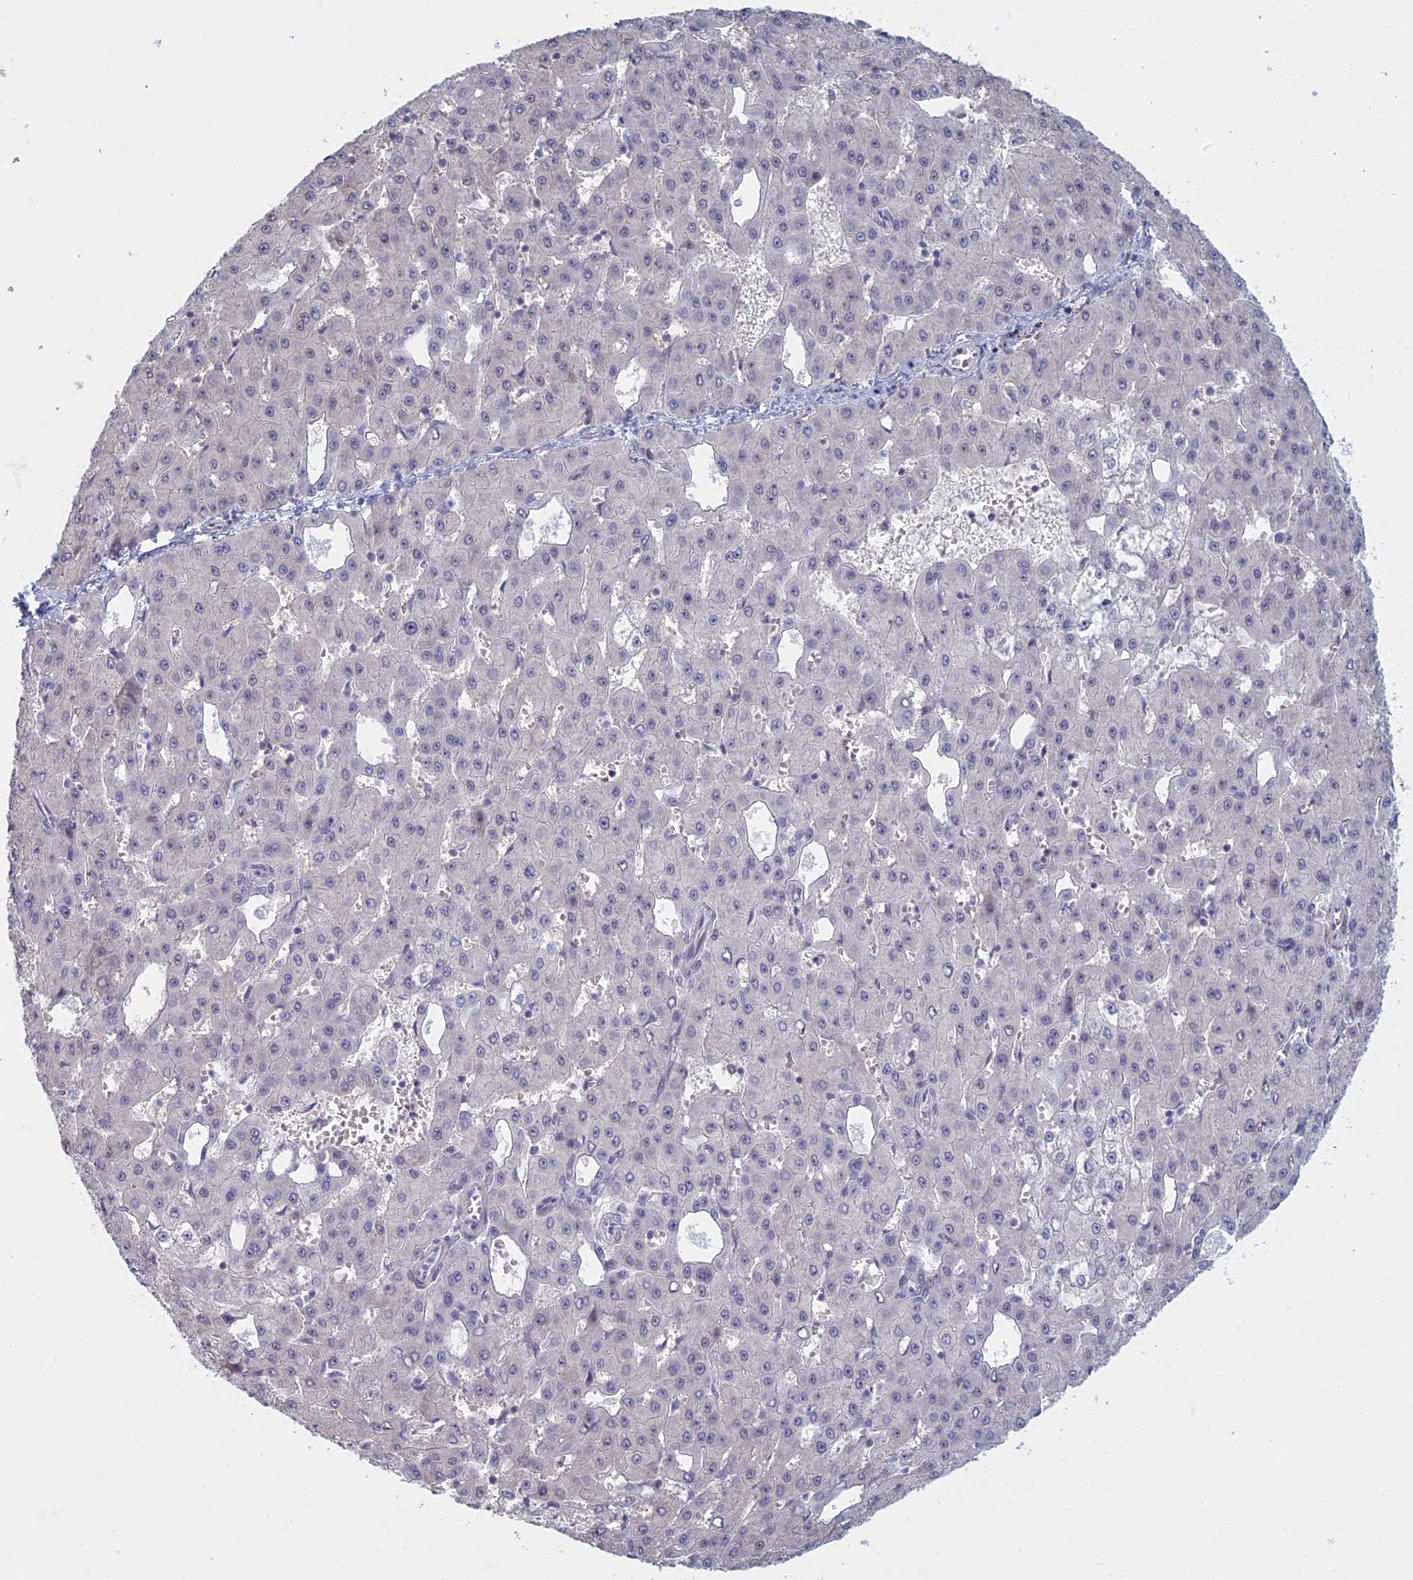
{"staining": {"intensity": "negative", "quantity": "none", "location": "none"}, "tissue": "liver cancer", "cell_type": "Tumor cells", "image_type": "cancer", "snomed": [{"axis": "morphology", "description": "Carcinoma, Hepatocellular, NOS"}, {"axis": "topography", "description": "Liver"}], "caption": "Human liver hepatocellular carcinoma stained for a protein using immunohistochemistry (IHC) exhibits no positivity in tumor cells.", "gene": "RPS19BP1", "patient": {"sex": "male", "age": 47}}